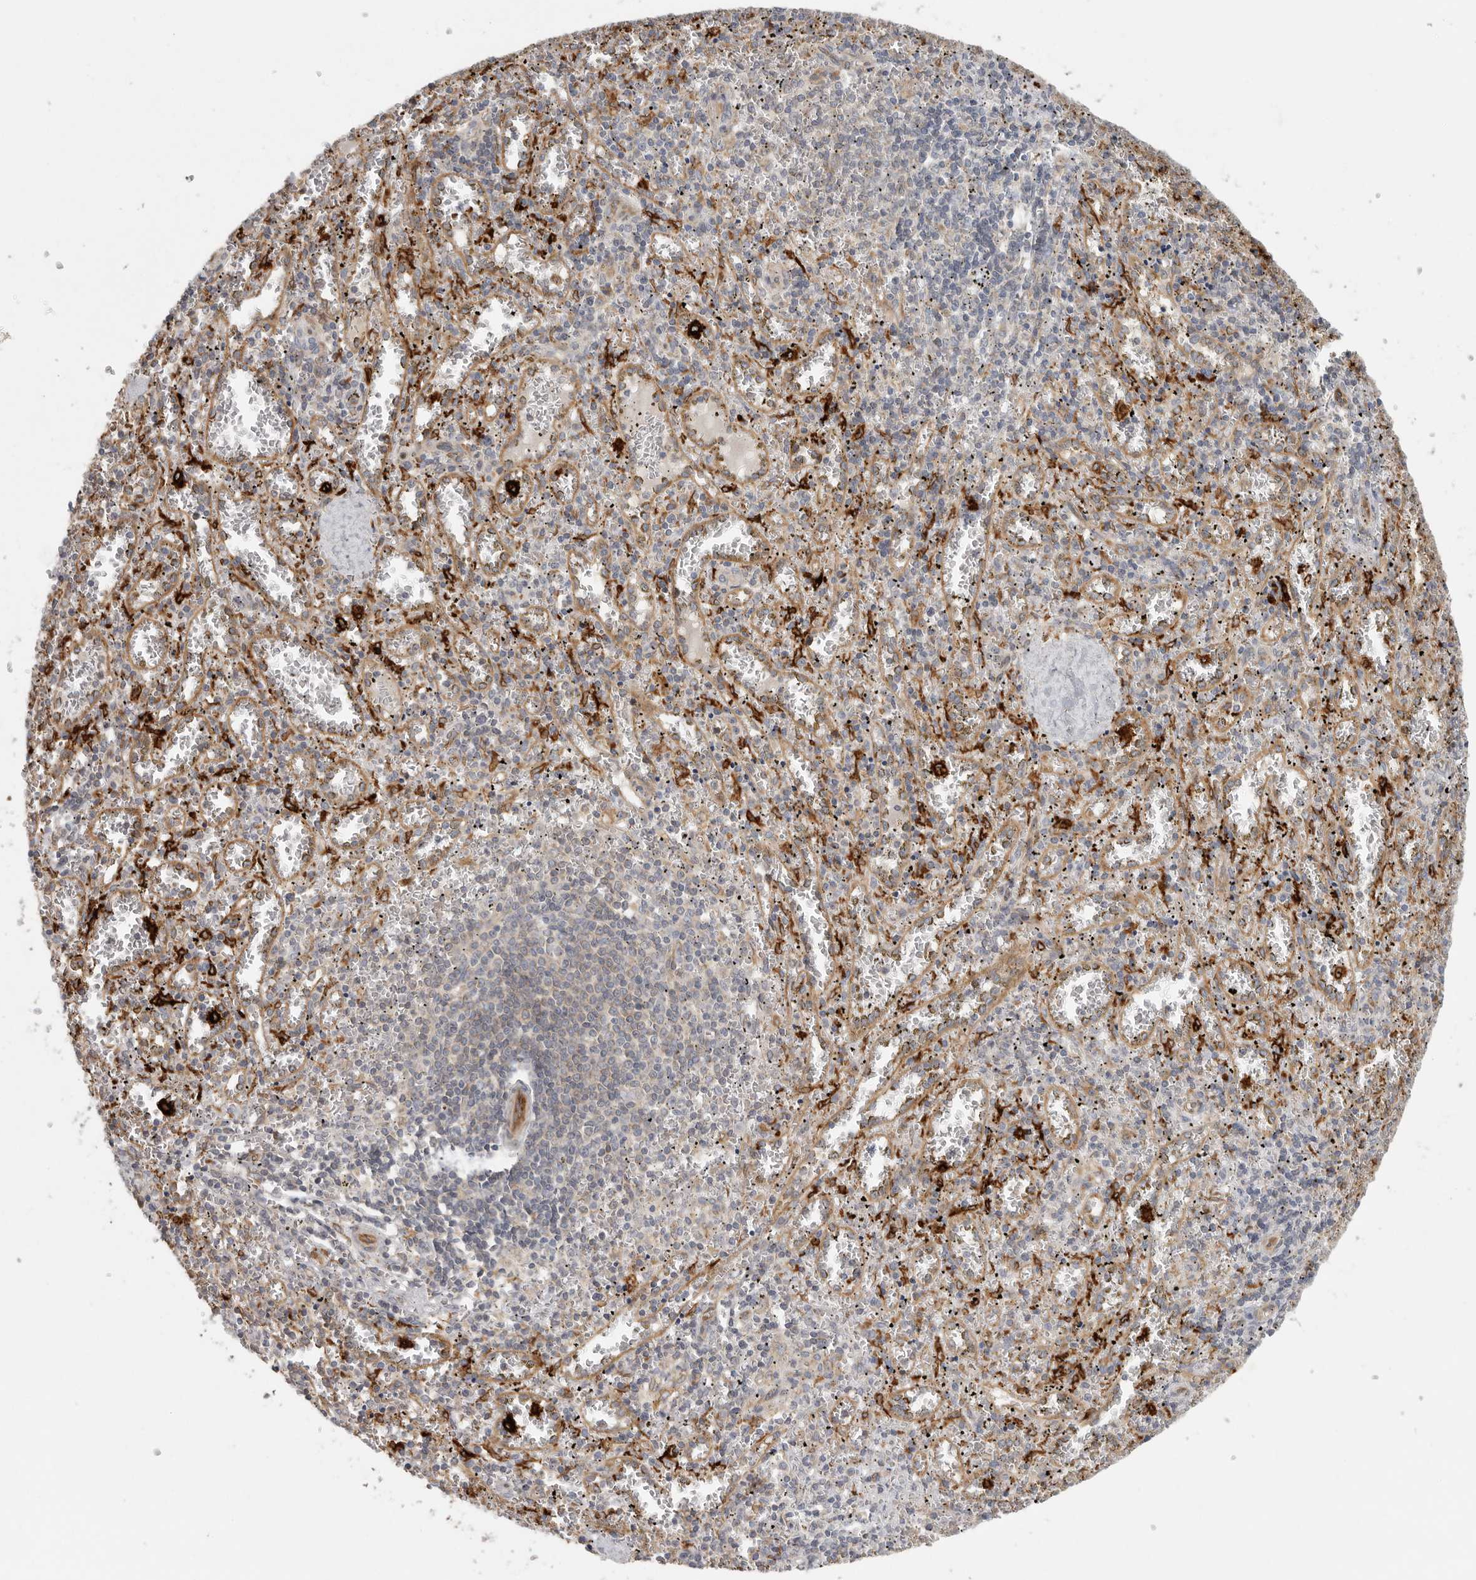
{"staining": {"intensity": "weak", "quantity": "25%-75%", "location": "cytoplasmic/membranous"}, "tissue": "spleen", "cell_type": "Cells in red pulp", "image_type": "normal", "snomed": [{"axis": "morphology", "description": "Normal tissue, NOS"}, {"axis": "topography", "description": "Spleen"}], "caption": "Weak cytoplasmic/membranous expression for a protein is appreciated in about 25%-75% of cells in red pulp of normal spleen using immunohistochemistry.", "gene": "BCAP29", "patient": {"sex": "male", "age": 11}}